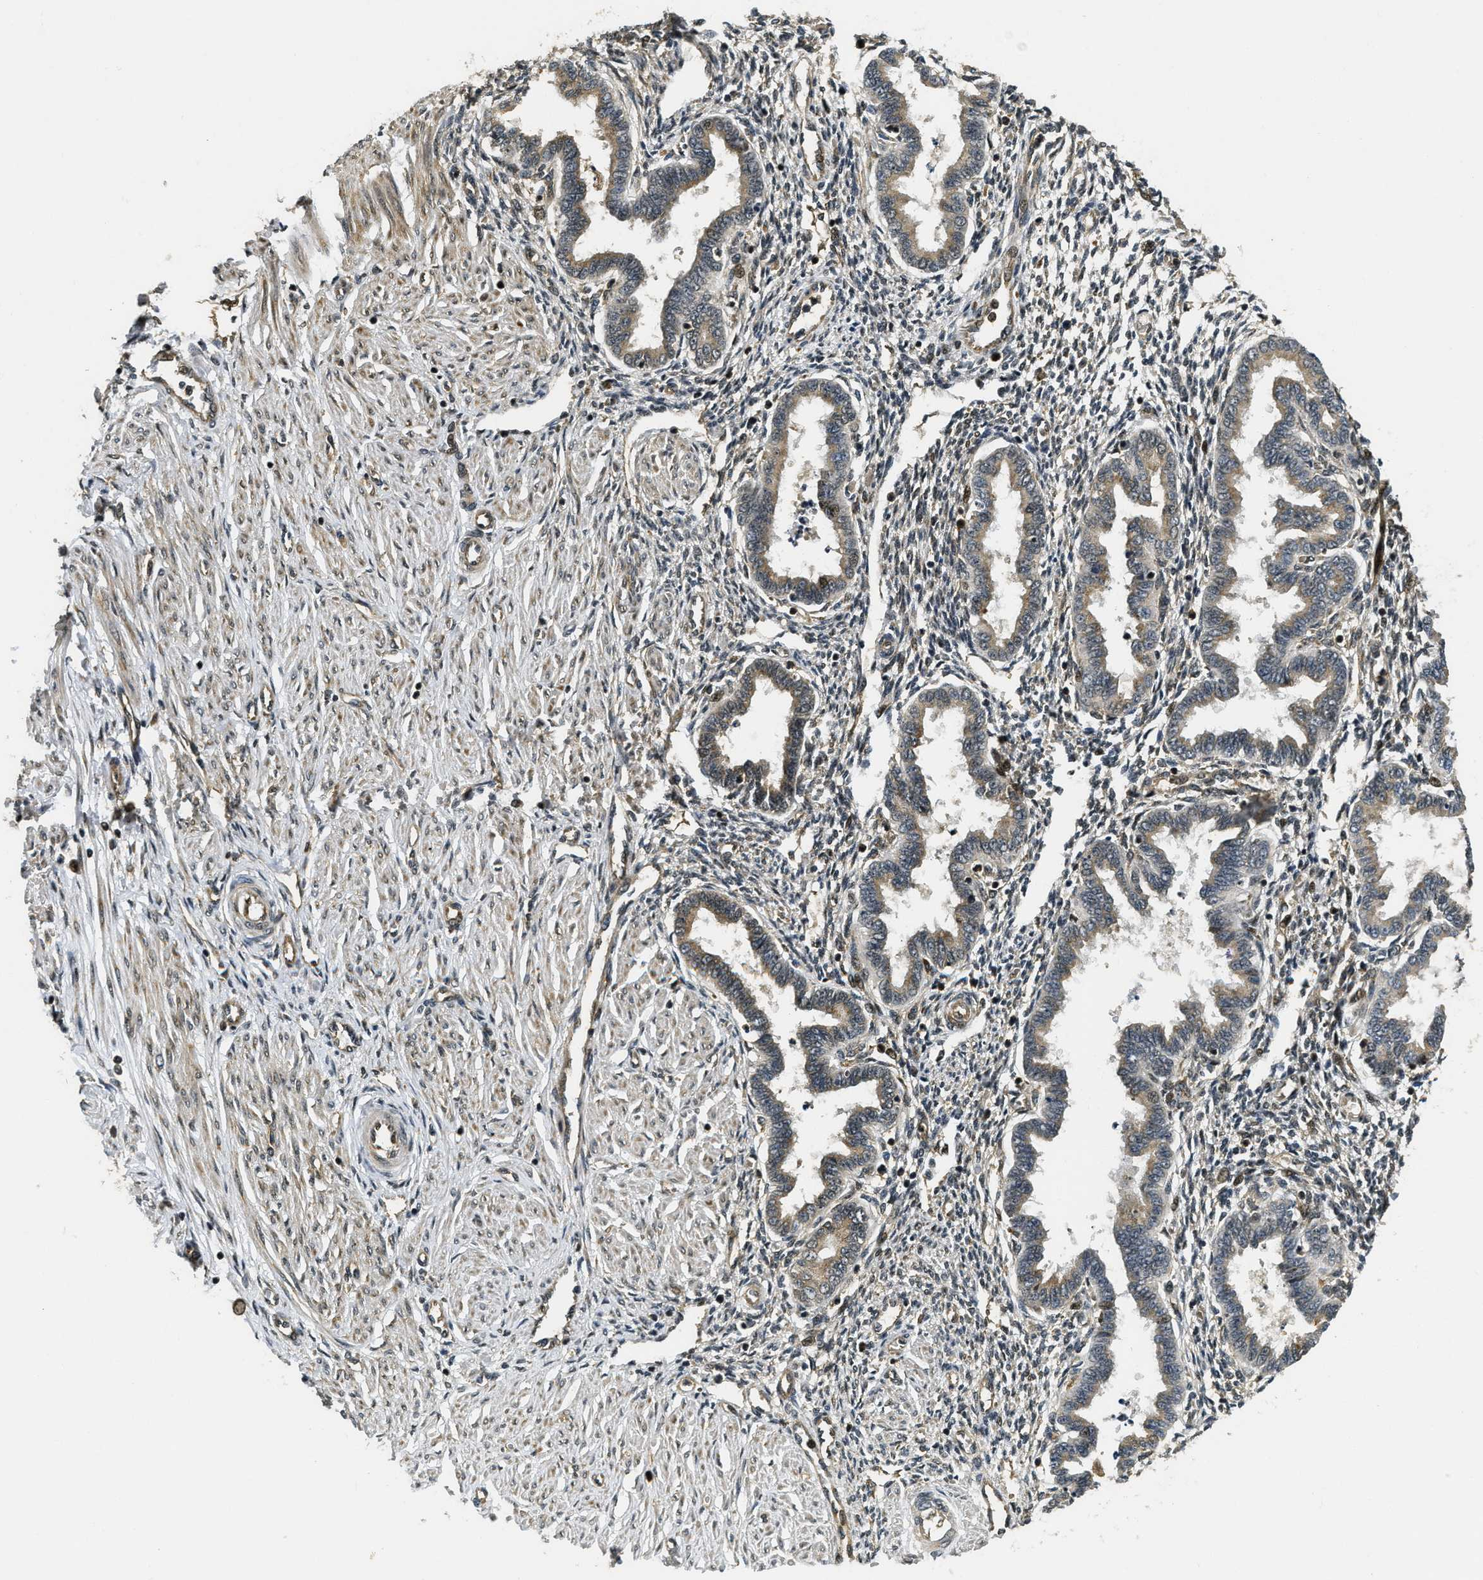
{"staining": {"intensity": "moderate", "quantity": "25%-75%", "location": "cytoplasmic/membranous,nuclear"}, "tissue": "endometrium", "cell_type": "Cells in endometrial stroma", "image_type": "normal", "snomed": [{"axis": "morphology", "description": "Normal tissue, NOS"}, {"axis": "topography", "description": "Endometrium"}], "caption": "Immunohistochemistry image of normal human endometrium stained for a protein (brown), which demonstrates medium levels of moderate cytoplasmic/membranous,nuclear staining in approximately 25%-75% of cells in endometrial stroma.", "gene": "ADSL", "patient": {"sex": "female", "age": 33}}